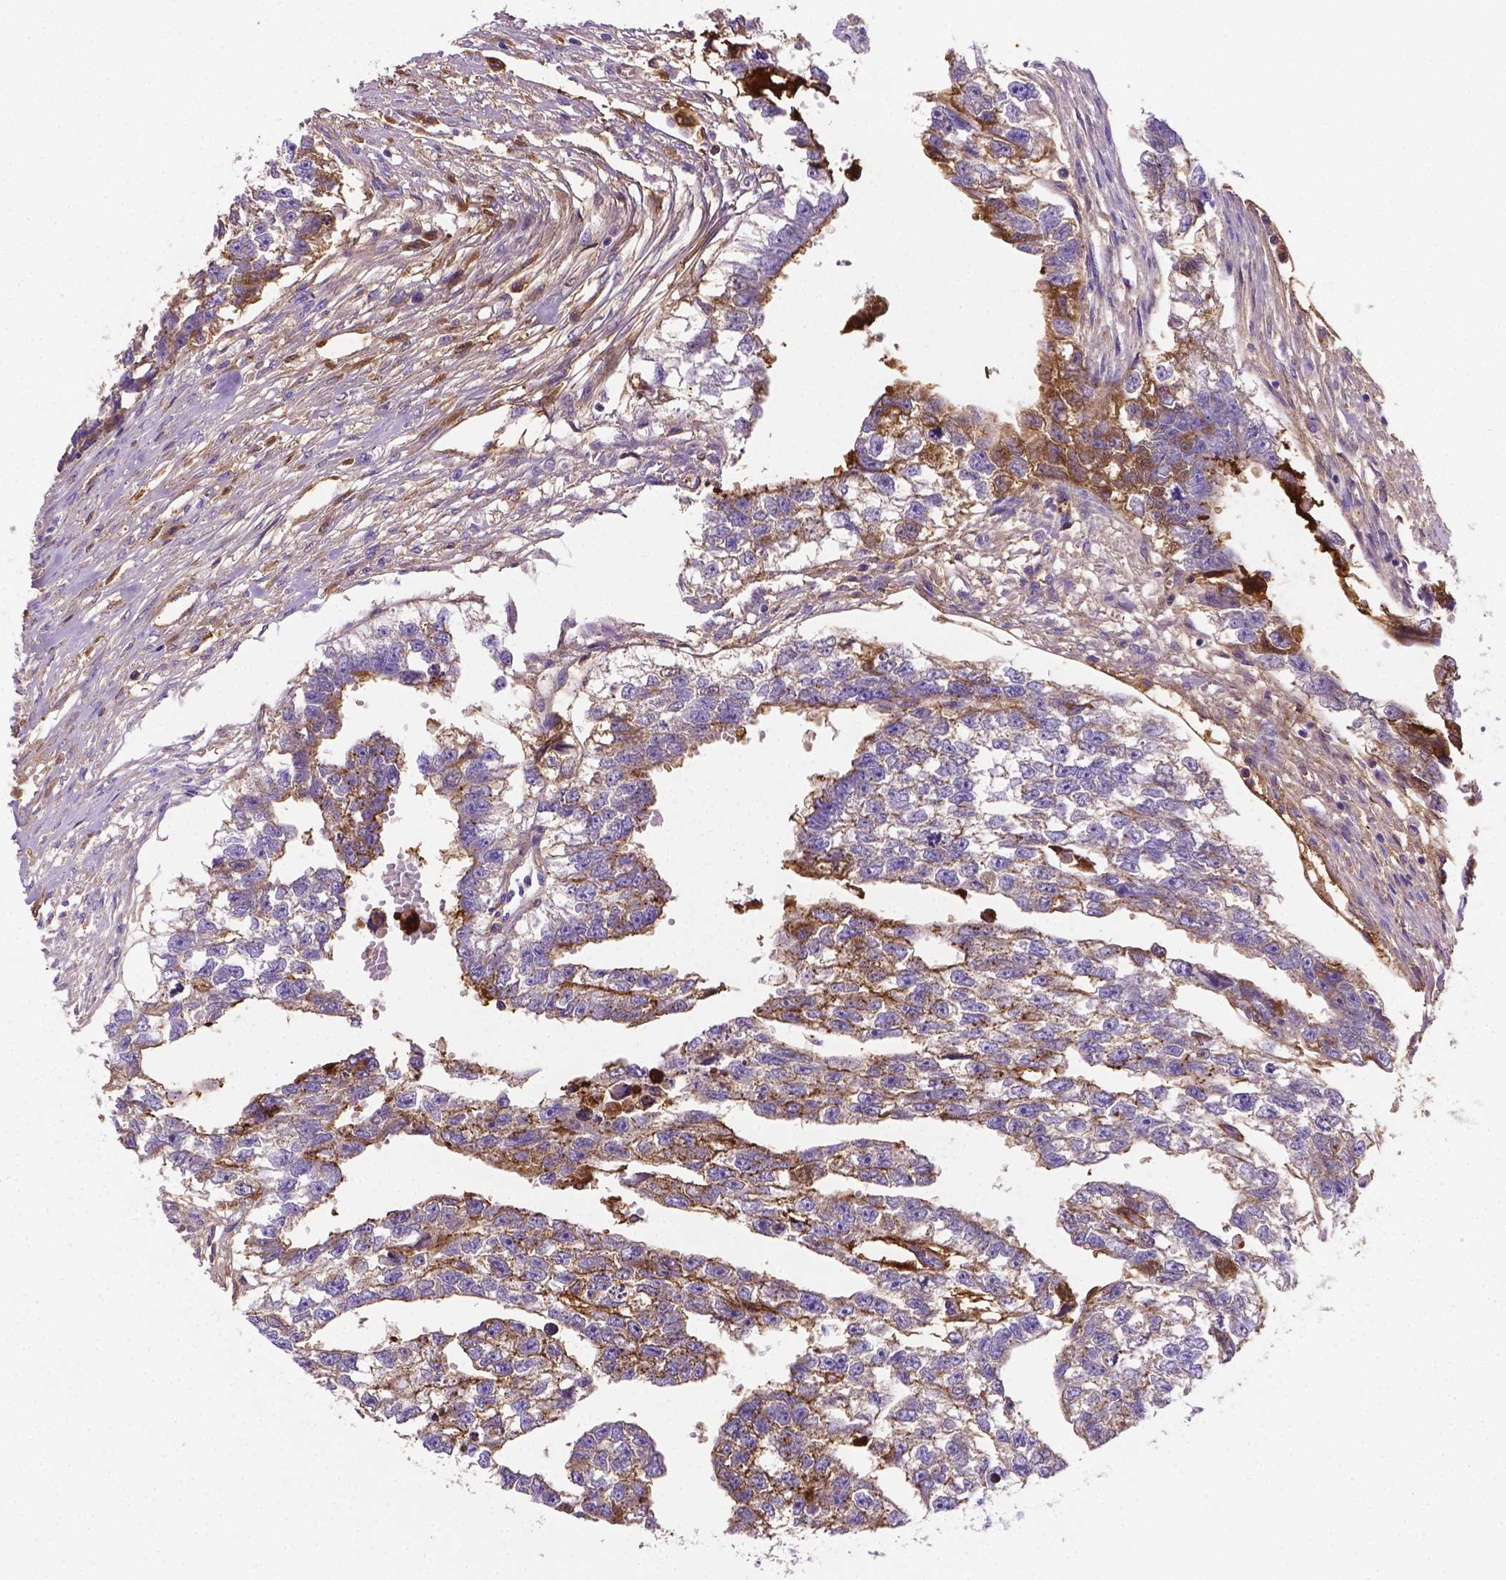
{"staining": {"intensity": "moderate", "quantity": "25%-75%", "location": "cytoplasmic/membranous"}, "tissue": "testis cancer", "cell_type": "Tumor cells", "image_type": "cancer", "snomed": [{"axis": "morphology", "description": "Carcinoma, Embryonal, NOS"}, {"axis": "morphology", "description": "Teratoma, malignant, NOS"}, {"axis": "topography", "description": "Testis"}], "caption": "Testis teratoma (malignant) stained with DAB (3,3'-diaminobenzidine) immunohistochemistry shows medium levels of moderate cytoplasmic/membranous staining in approximately 25%-75% of tumor cells.", "gene": "APOE", "patient": {"sex": "male", "age": 44}}